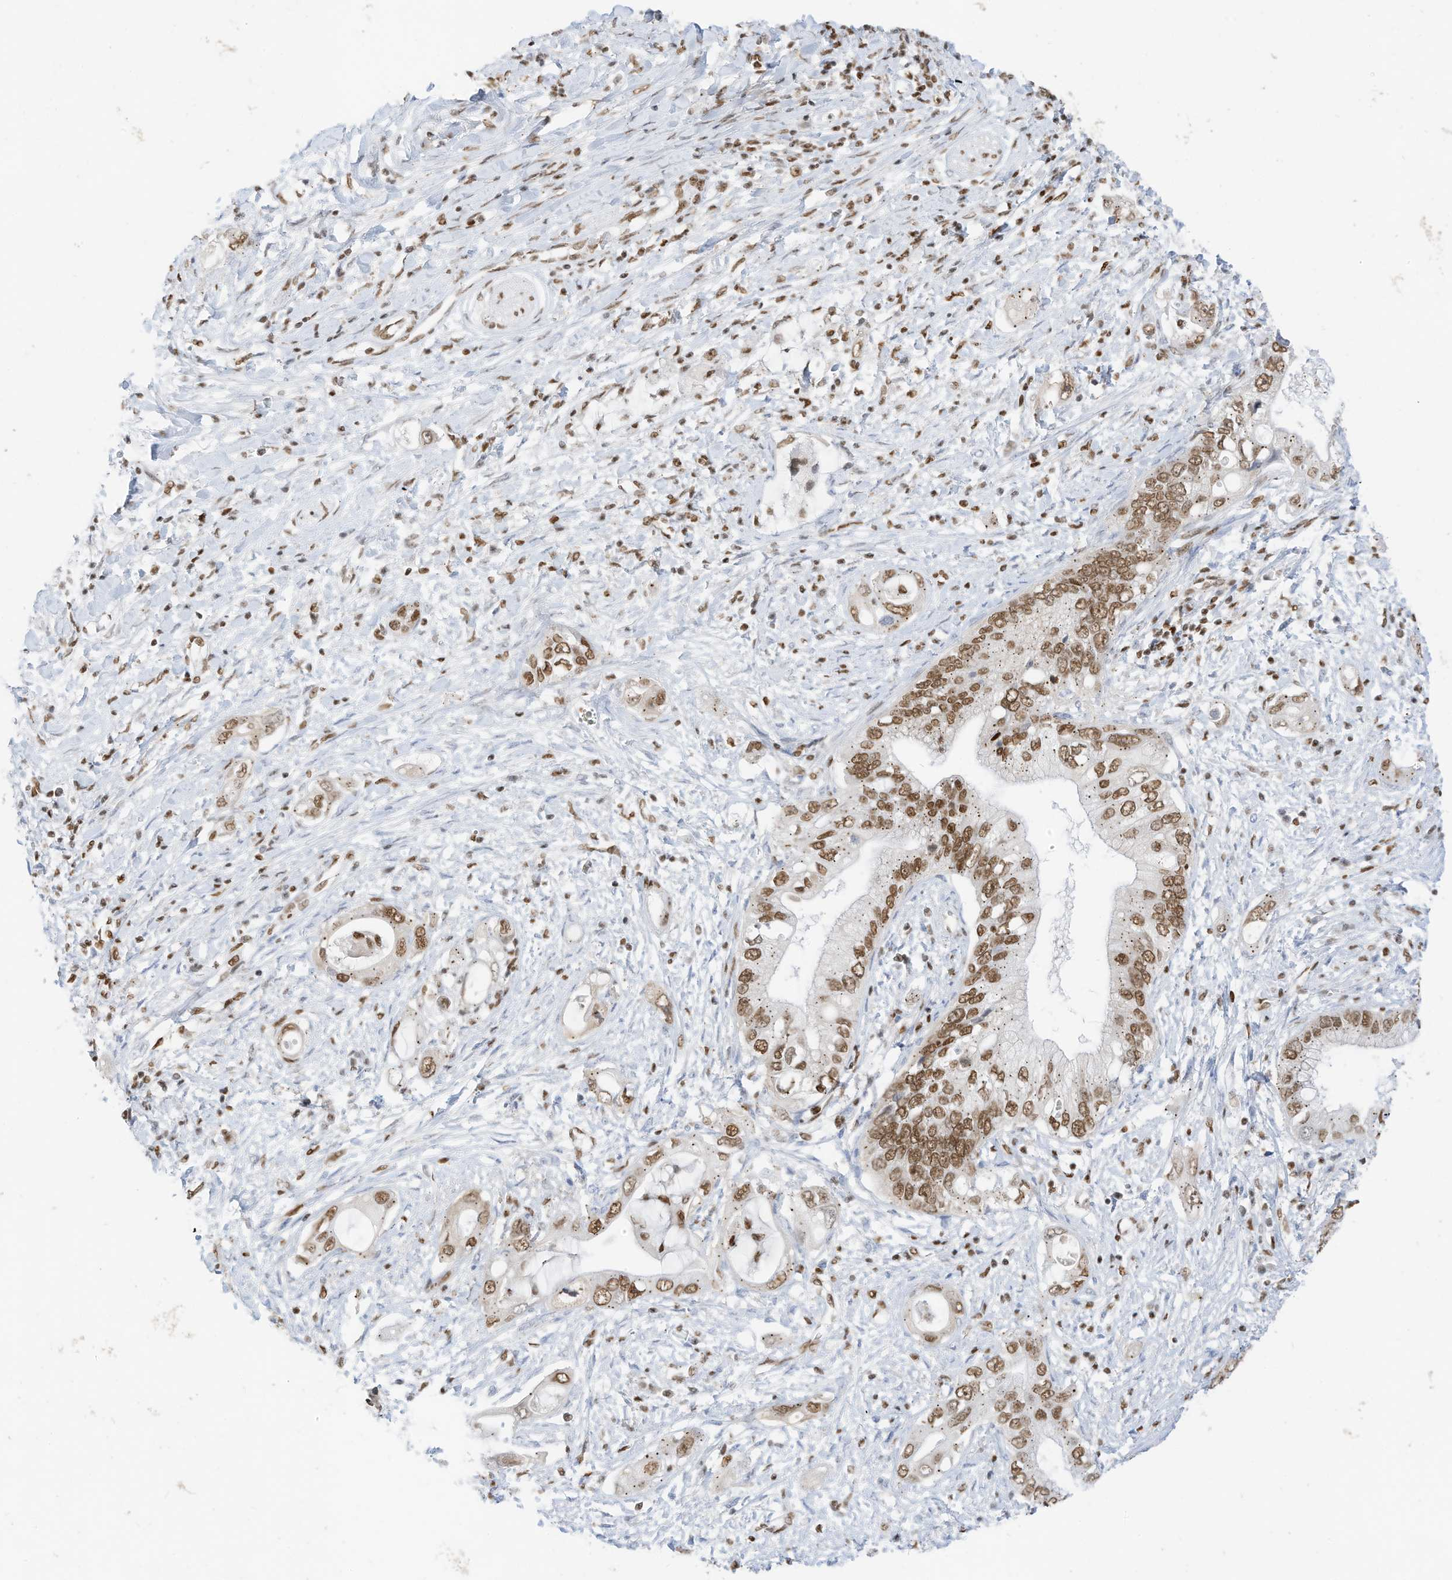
{"staining": {"intensity": "strong", "quantity": ">75%", "location": "nuclear"}, "tissue": "pancreatic cancer", "cell_type": "Tumor cells", "image_type": "cancer", "snomed": [{"axis": "morphology", "description": "Inflammation, NOS"}, {"axis": "morphology", "description": "Adenocarcinoma, NOS"}, {"axis": "topography", "description": "Pancreas"}], "caption": "The micrograph shows immunohistochemical staining of pancreatic adenocarcinoma. There is strong nuclear expression is identified in approximately >75% of tumor cells. (brown staining indicates protein expression, while blue staining denotes nuclei).", "gene": "SMARCA2", "patient": {"sex": "female", "age": 56}}